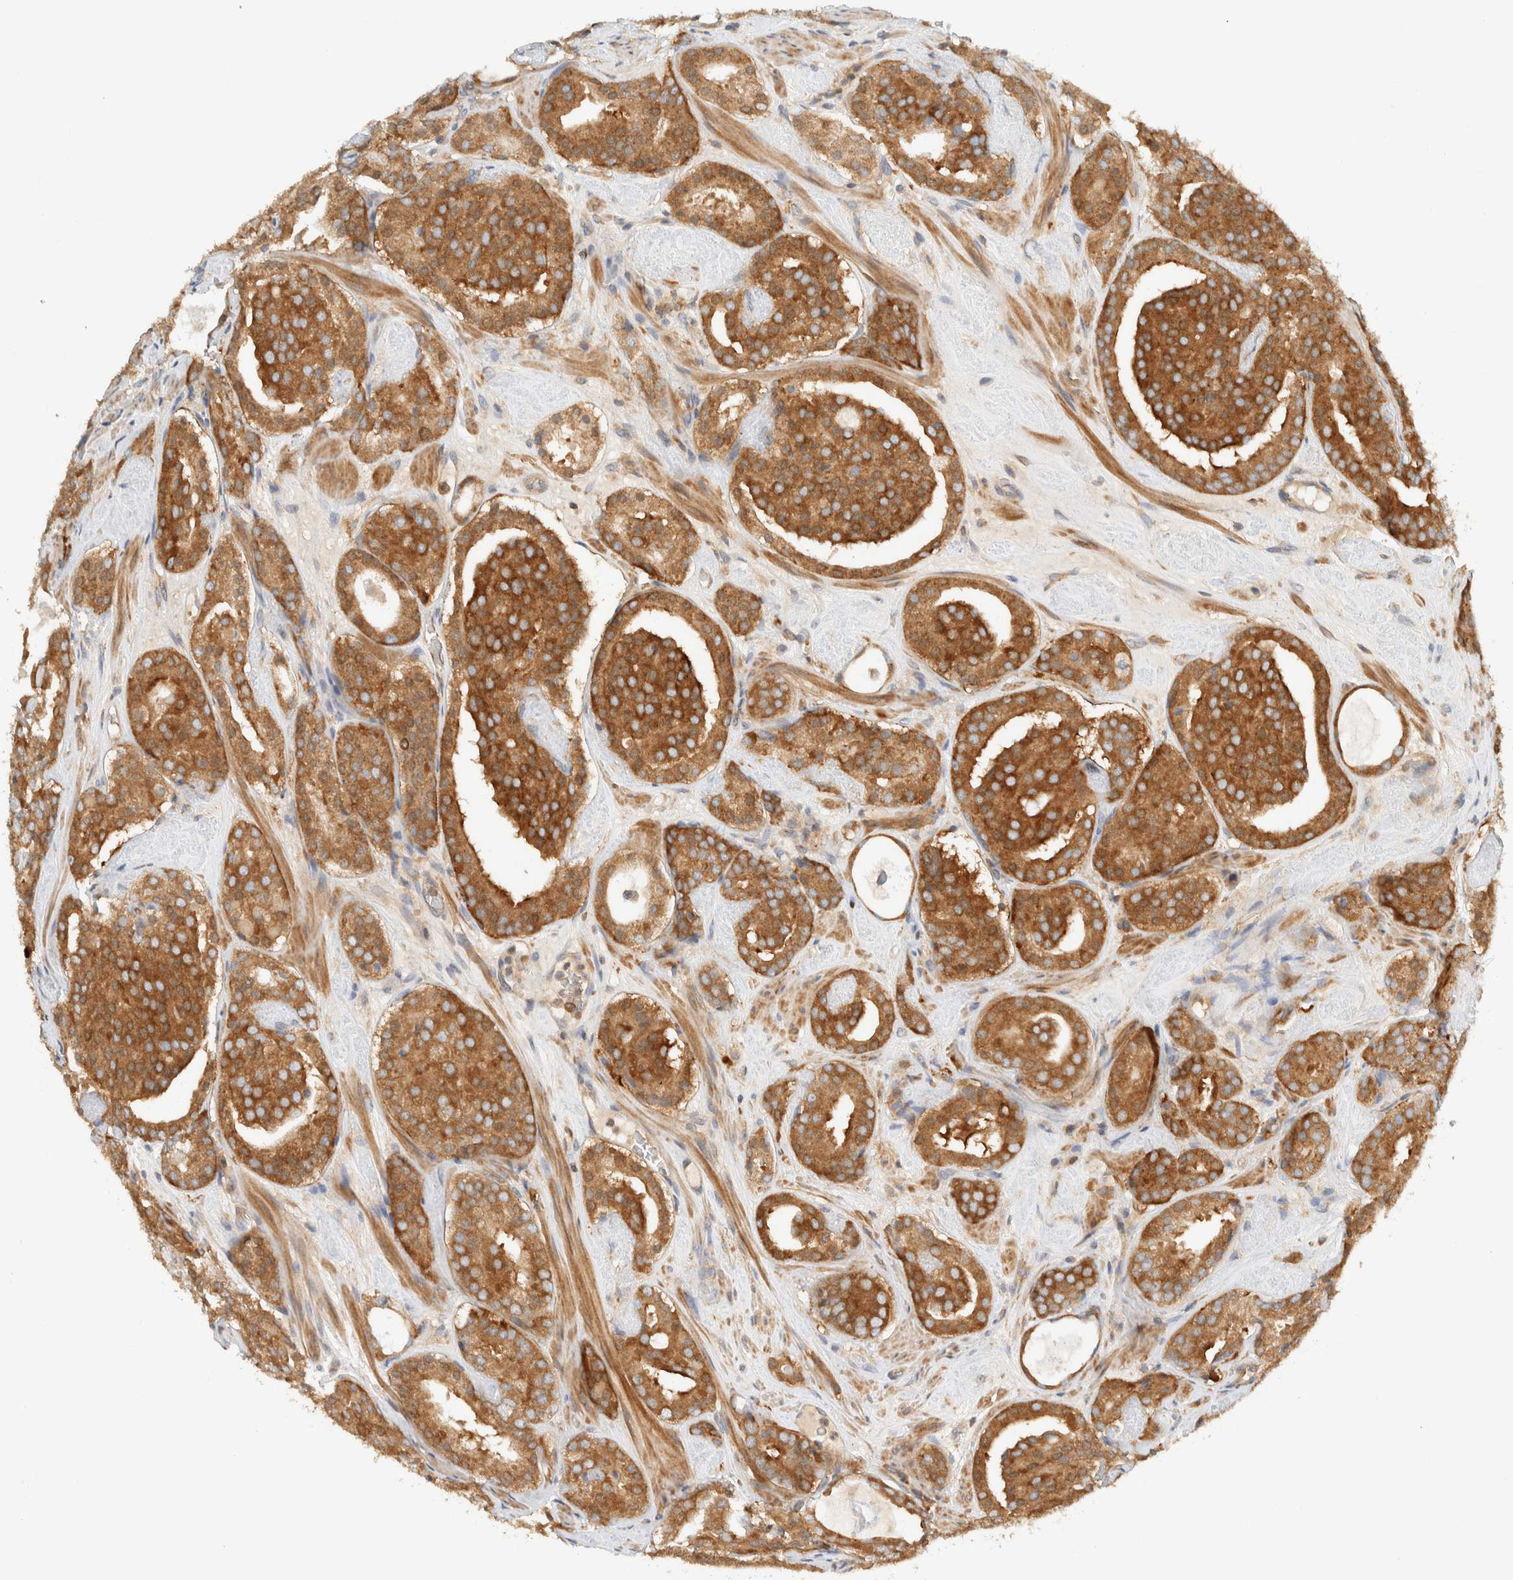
{"staining": {"intensity": "strong", "quantity": ">75%", "location": "cytoplasmic/membranous"}, "tissue": "prostate cancer", "cell_type": "Tumor cells", "image_type": "cancer", "snomed": [{"axis": "morphology", "description": "Adenocarcinoma, Low grade"}, {"axis": "topography", "description": "Prostate"}], "caption": "Adenocarcinoma (low-grade) (prostate) was stained to show a protein in brown. There is high levels of strong cytoplasmic/membranous expression in approximately >75% of tumor cells. (DAB IHC with brightfield microscopy, high magnification).", "gene": "ARFGEF1", "patient": {"sex": "male", "age": 69}}